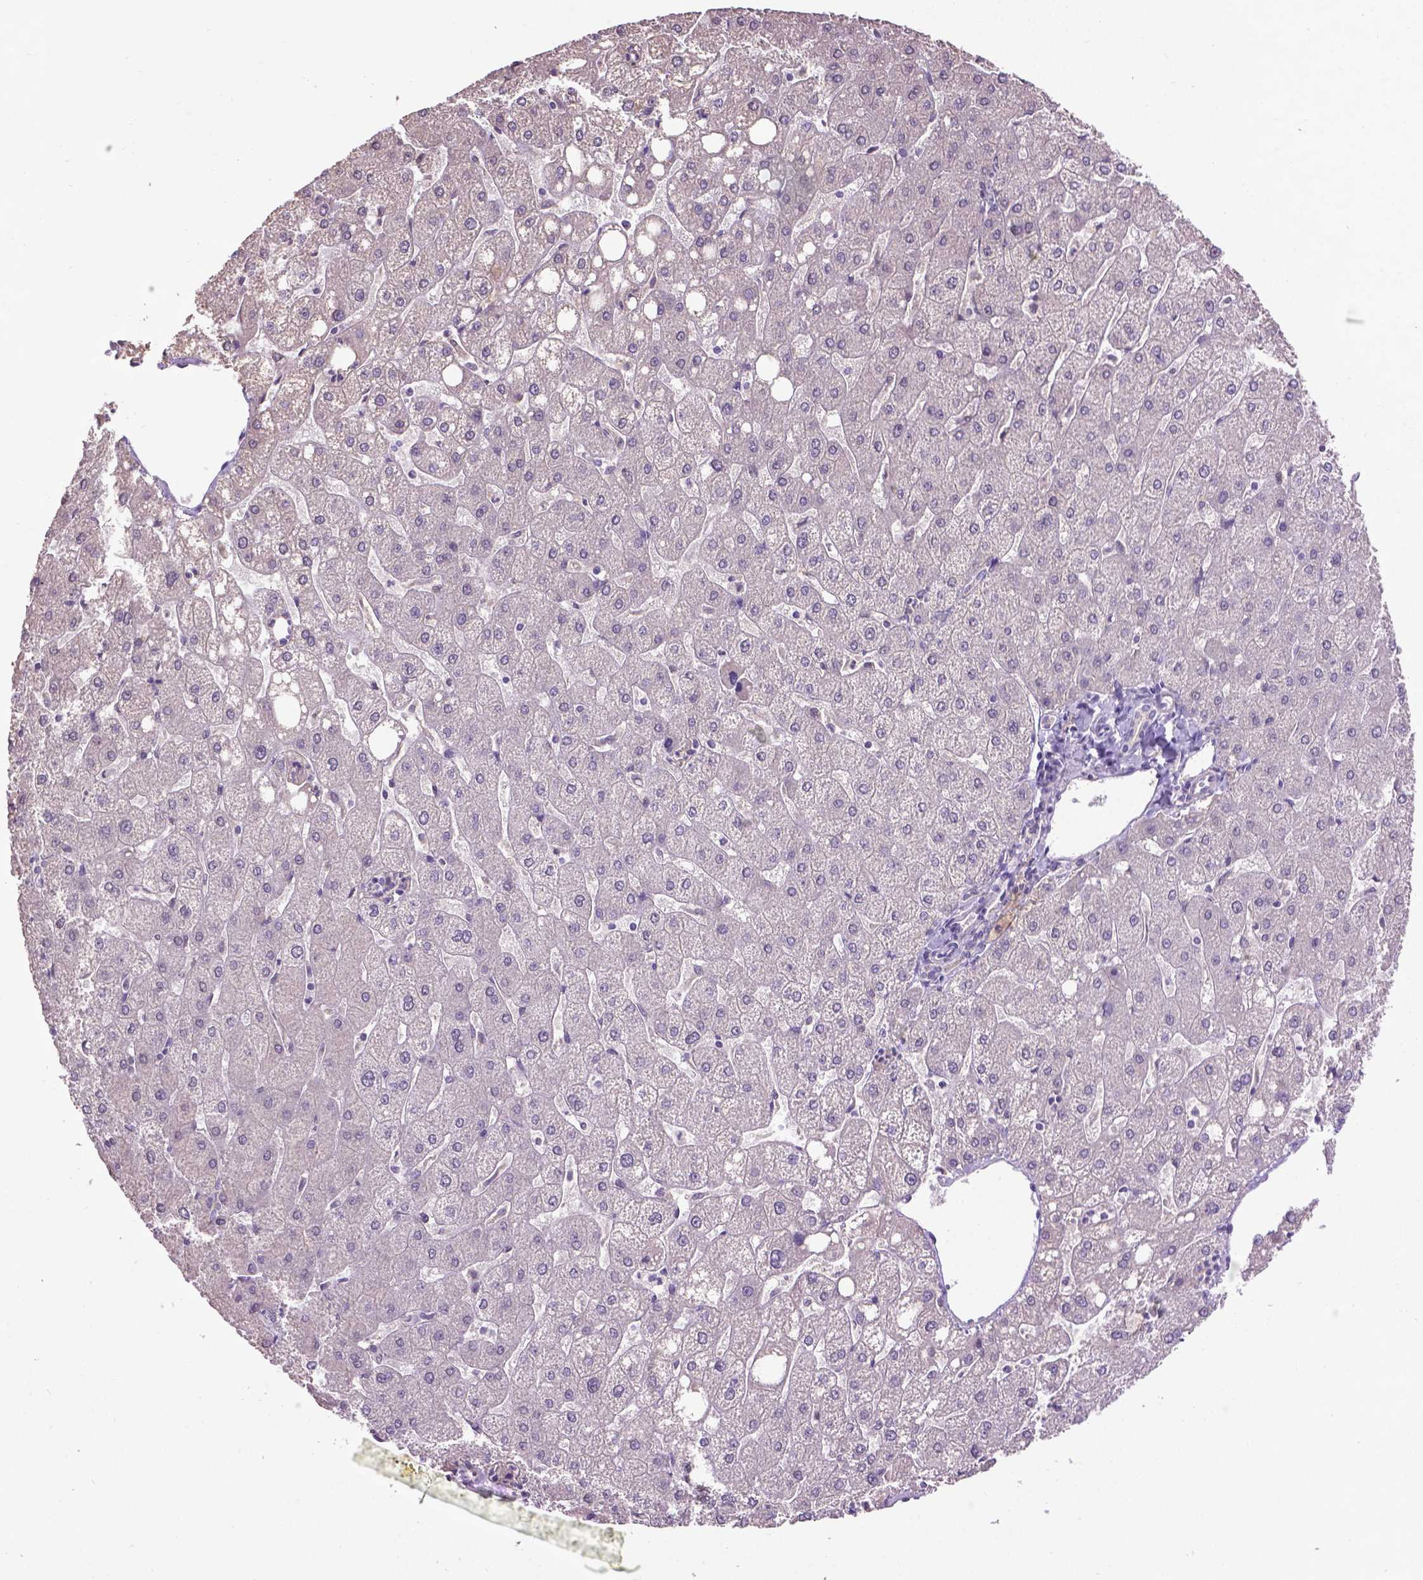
{"staining": {"intensity": "negative", "quantity": "none", "location": "none"}, "tissue": "liver", "cell_type": "Cholangiocytes", "image_type": "normal", "snomed": [{"axis": "morphology", "description": "Normal tissue, NOS"}, {"axis": "topography", "description": "Liver"}], "caption": "A micrograph of liver stained for a protein shows no brown staining in cholangiocytes. (Immunohistochemistry (ihc), brightfield microscopy, high magnification).", "gene": "CPM", "patient": {"sex": "male", "age": 67}}